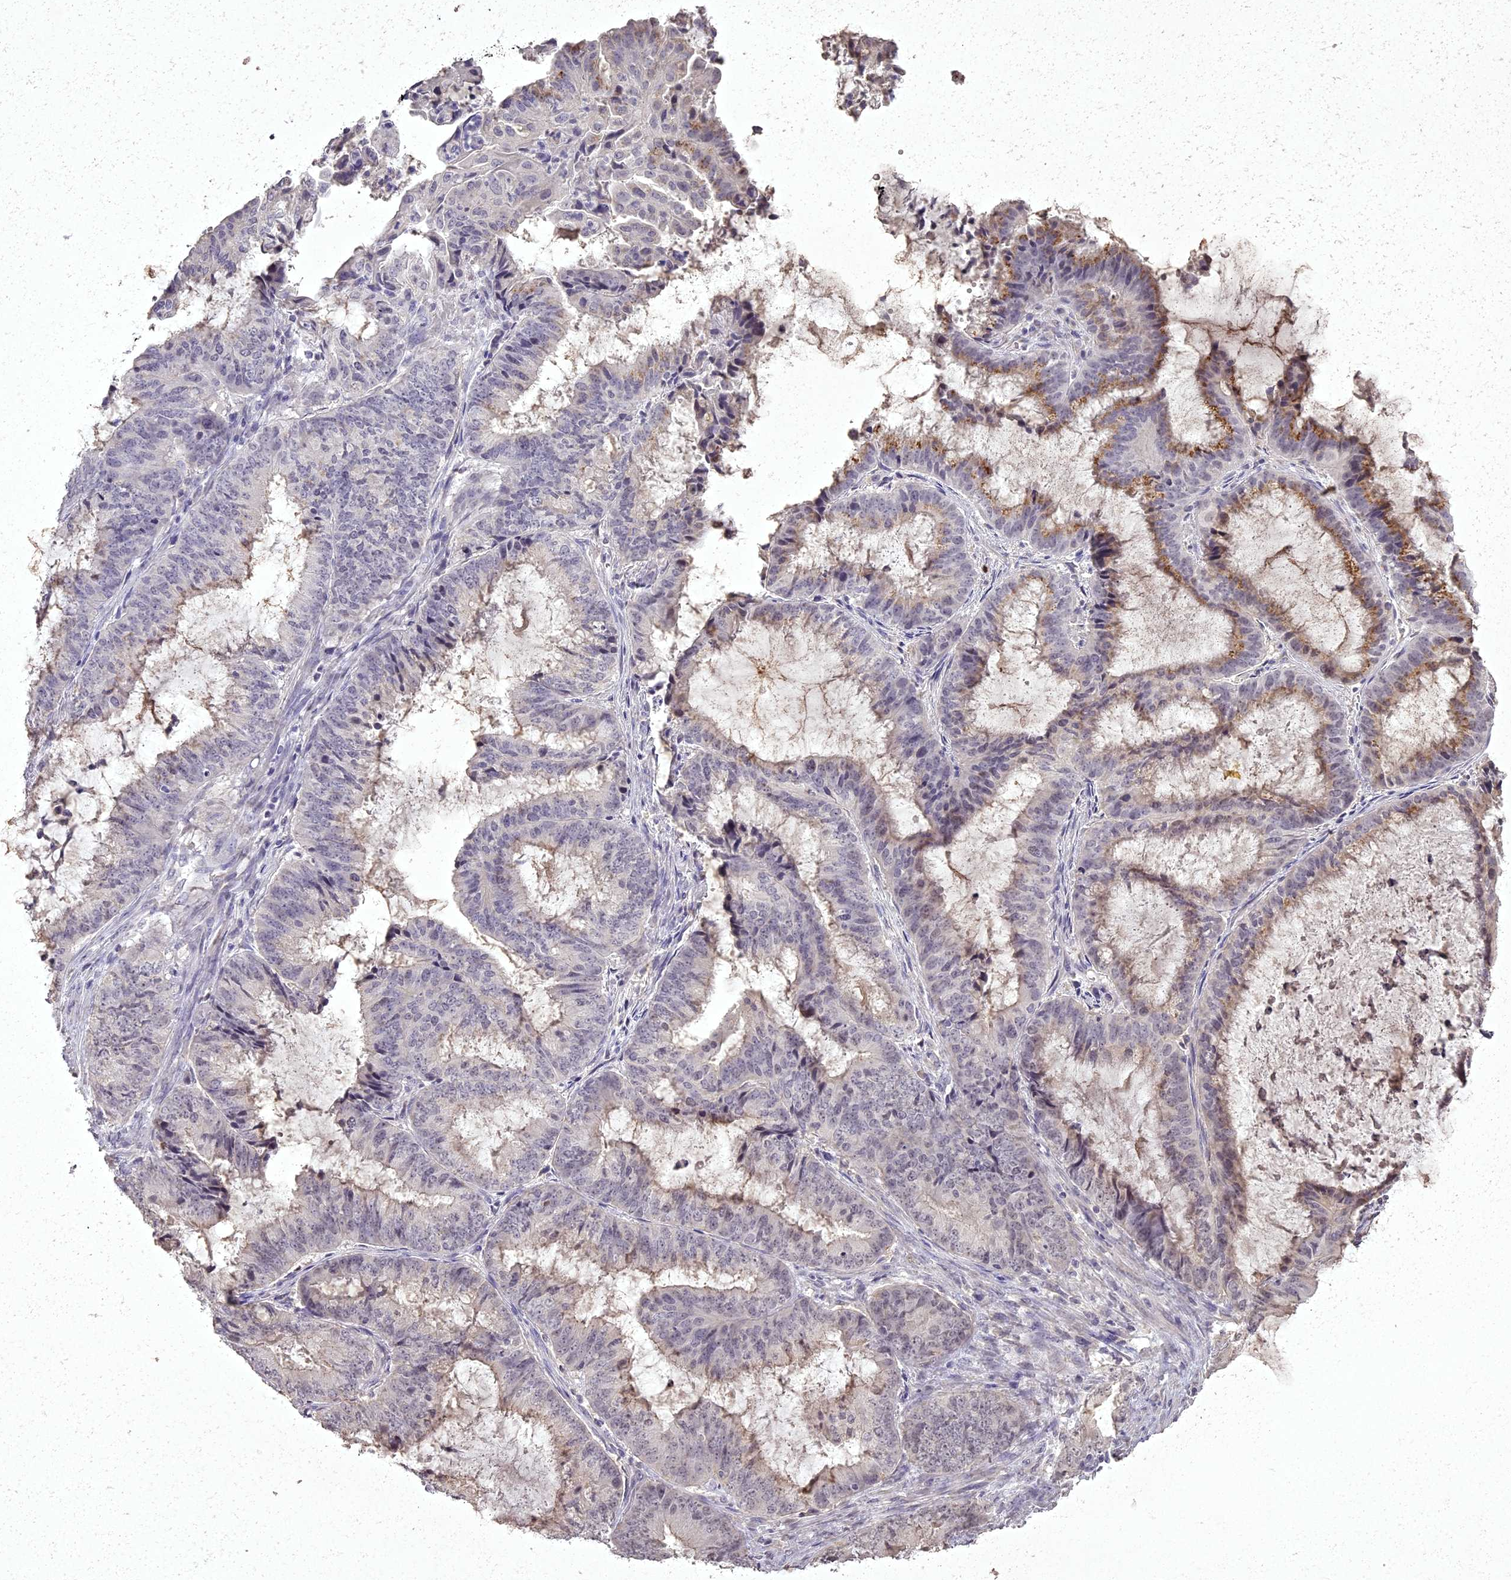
{"staining": {"intensity": "moderate", "quantity": "<25%", "location": "cytoplasmic/membranous"}, "tissue": "endometrial cancer", "cell_type": "Tumor cells", "image_type": "cancer", "snomed": [{"axis": "morphology", "description": "Adenocarcinoma, NOS"}, {"axis": "topography", "description": "Endometrium"}], "caption": "Protein positivity by IHC demonstrates moderate cytoplasmic/membranous staining in about <25% of tumor cells in adenocarcinoma (endometrial). (DAB IHC, brown staining for protein, blue staining for nuclei).", "gene": "ING5", "patient": {"sex": "female", "age": 51}}